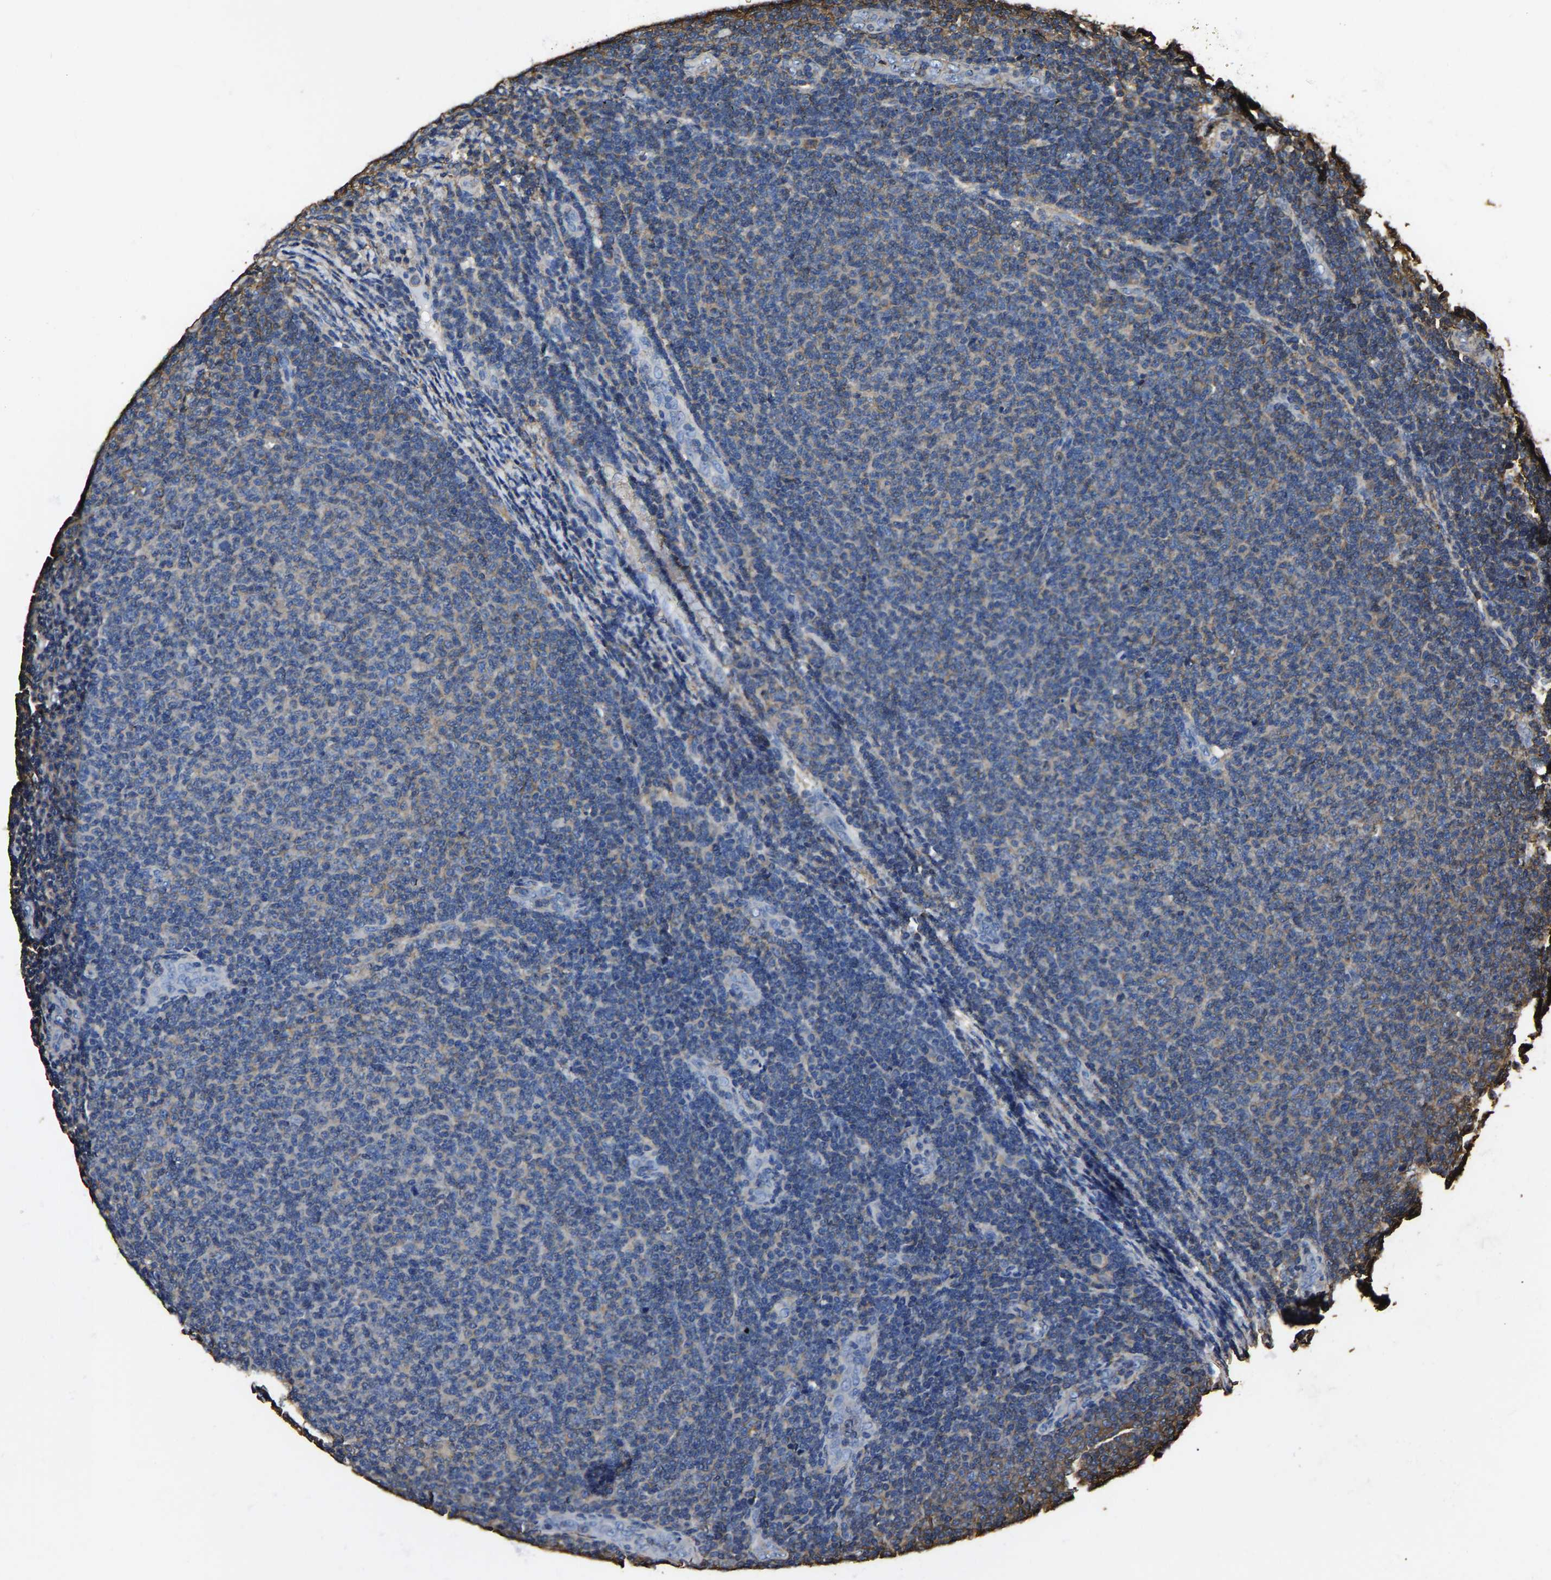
{"staining": {"intensity": "weak", "quantity": "<25%", "location": "cytoplasmic/membranous"}, "tissue": "lymphoma", "cell_type": "Tumor cells", "image_type": "cancer", "snomed": [{"axis": "morphology", "description": "Malignant lymphoma, non-Hodgkin's type, Low grade"}, {"axis": "topography", "description": "Lymph node"}], "caption": "Immunohistochemical staining of human lymphoma demonstrates no significant expression in tumor cells.", "gene": "ARMT1", "patient": {"sex": "male", "age": 66}}